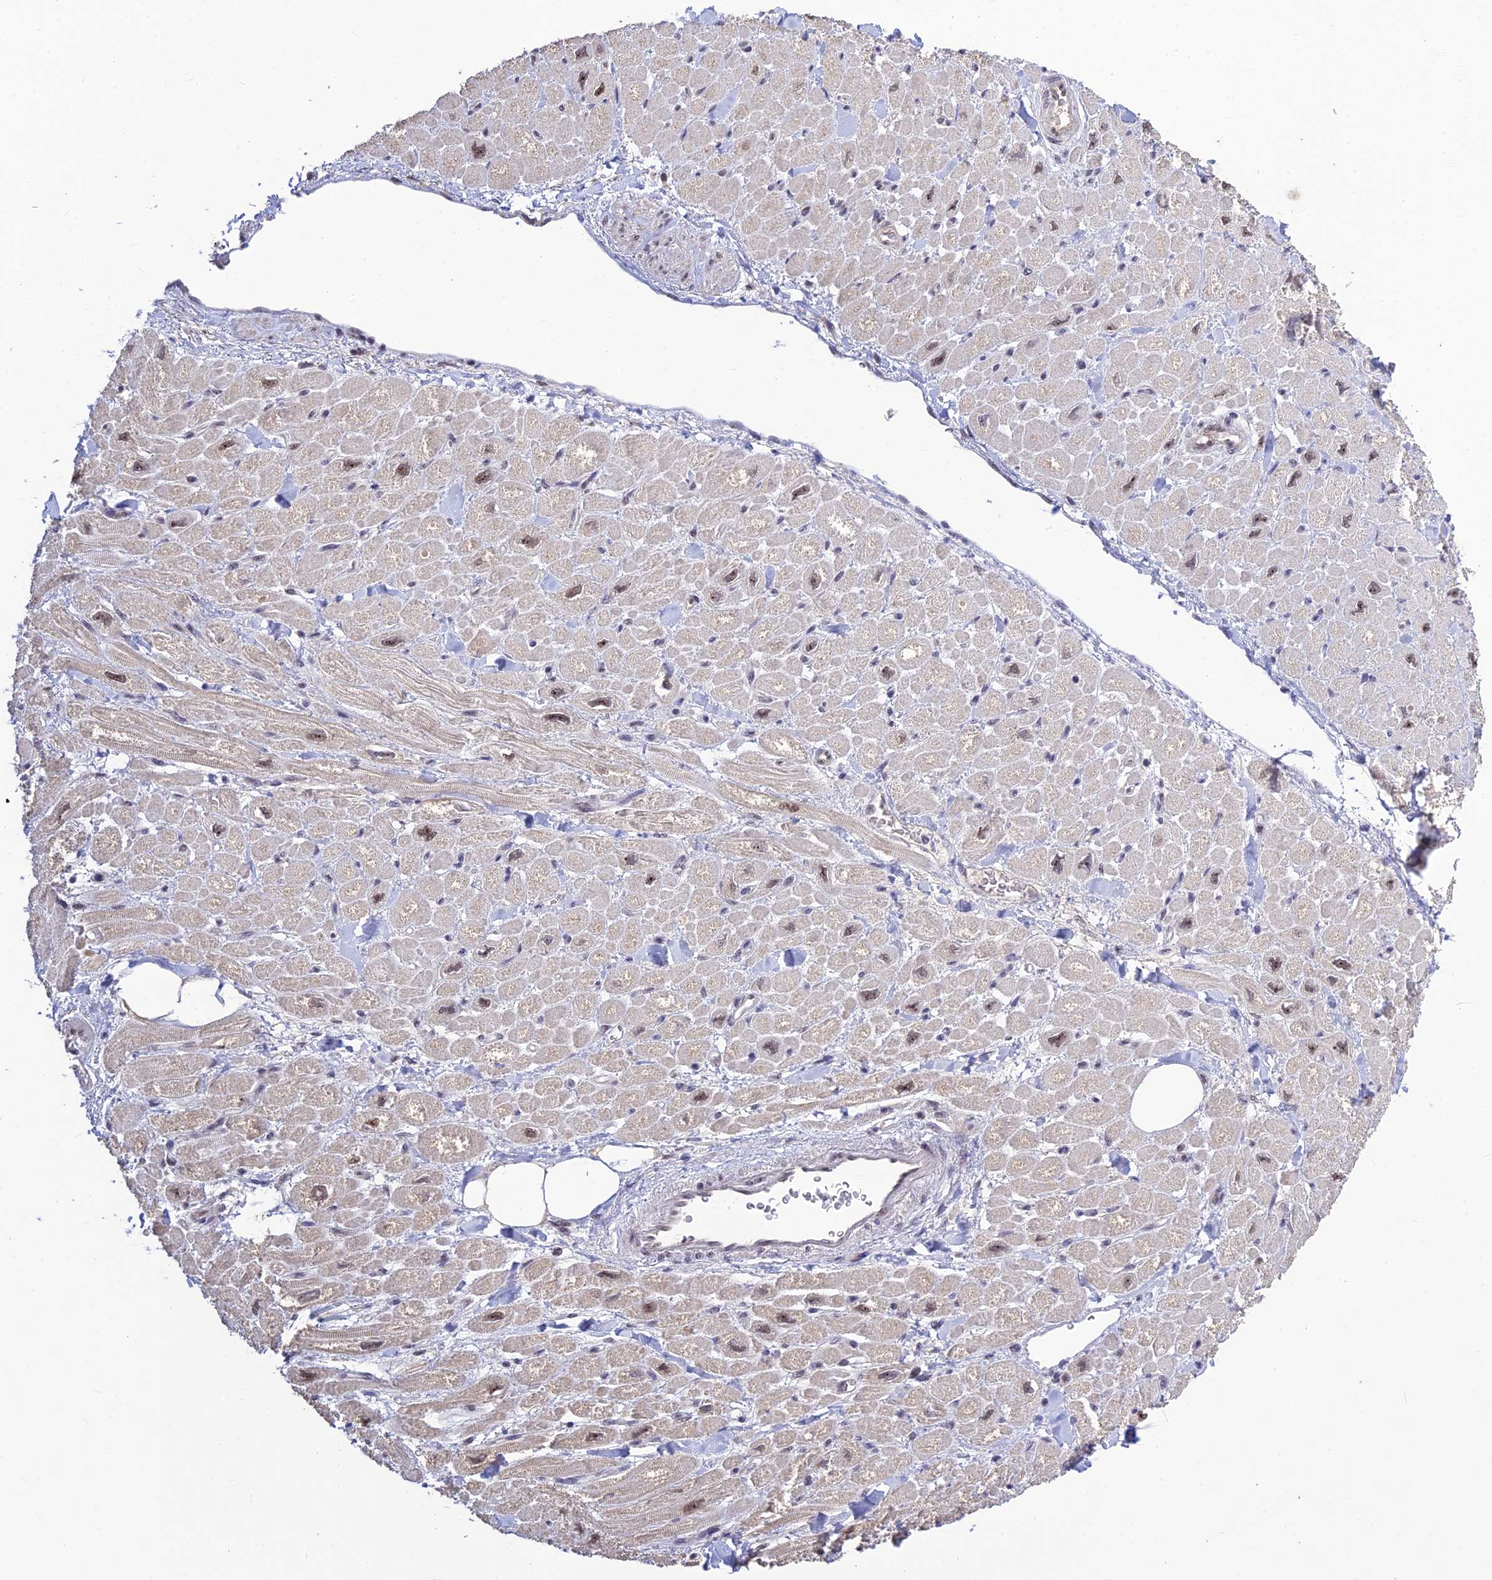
{"staining": {"intensity": "weak", "quantity": "<25%", "location": "nuclear"}, "tissue": "heart muscle", "cell_type": "Cardiomyocytes", "image_type": "normal", "snomed": [{"axis": "morphology", "description": "Normal tissue, NOS"}, {"axis": "topography", "description": "Heart"}], "caption": "Cardiomyocytes show no significant staining in benign heart muscle. (DAB (3,3'-diaminobenzidine) immunohistochemistry (IHC) with hematoxylin counter stain).", "gene": "POLR1G", "patient": {"sex": "male", "age": 65}}